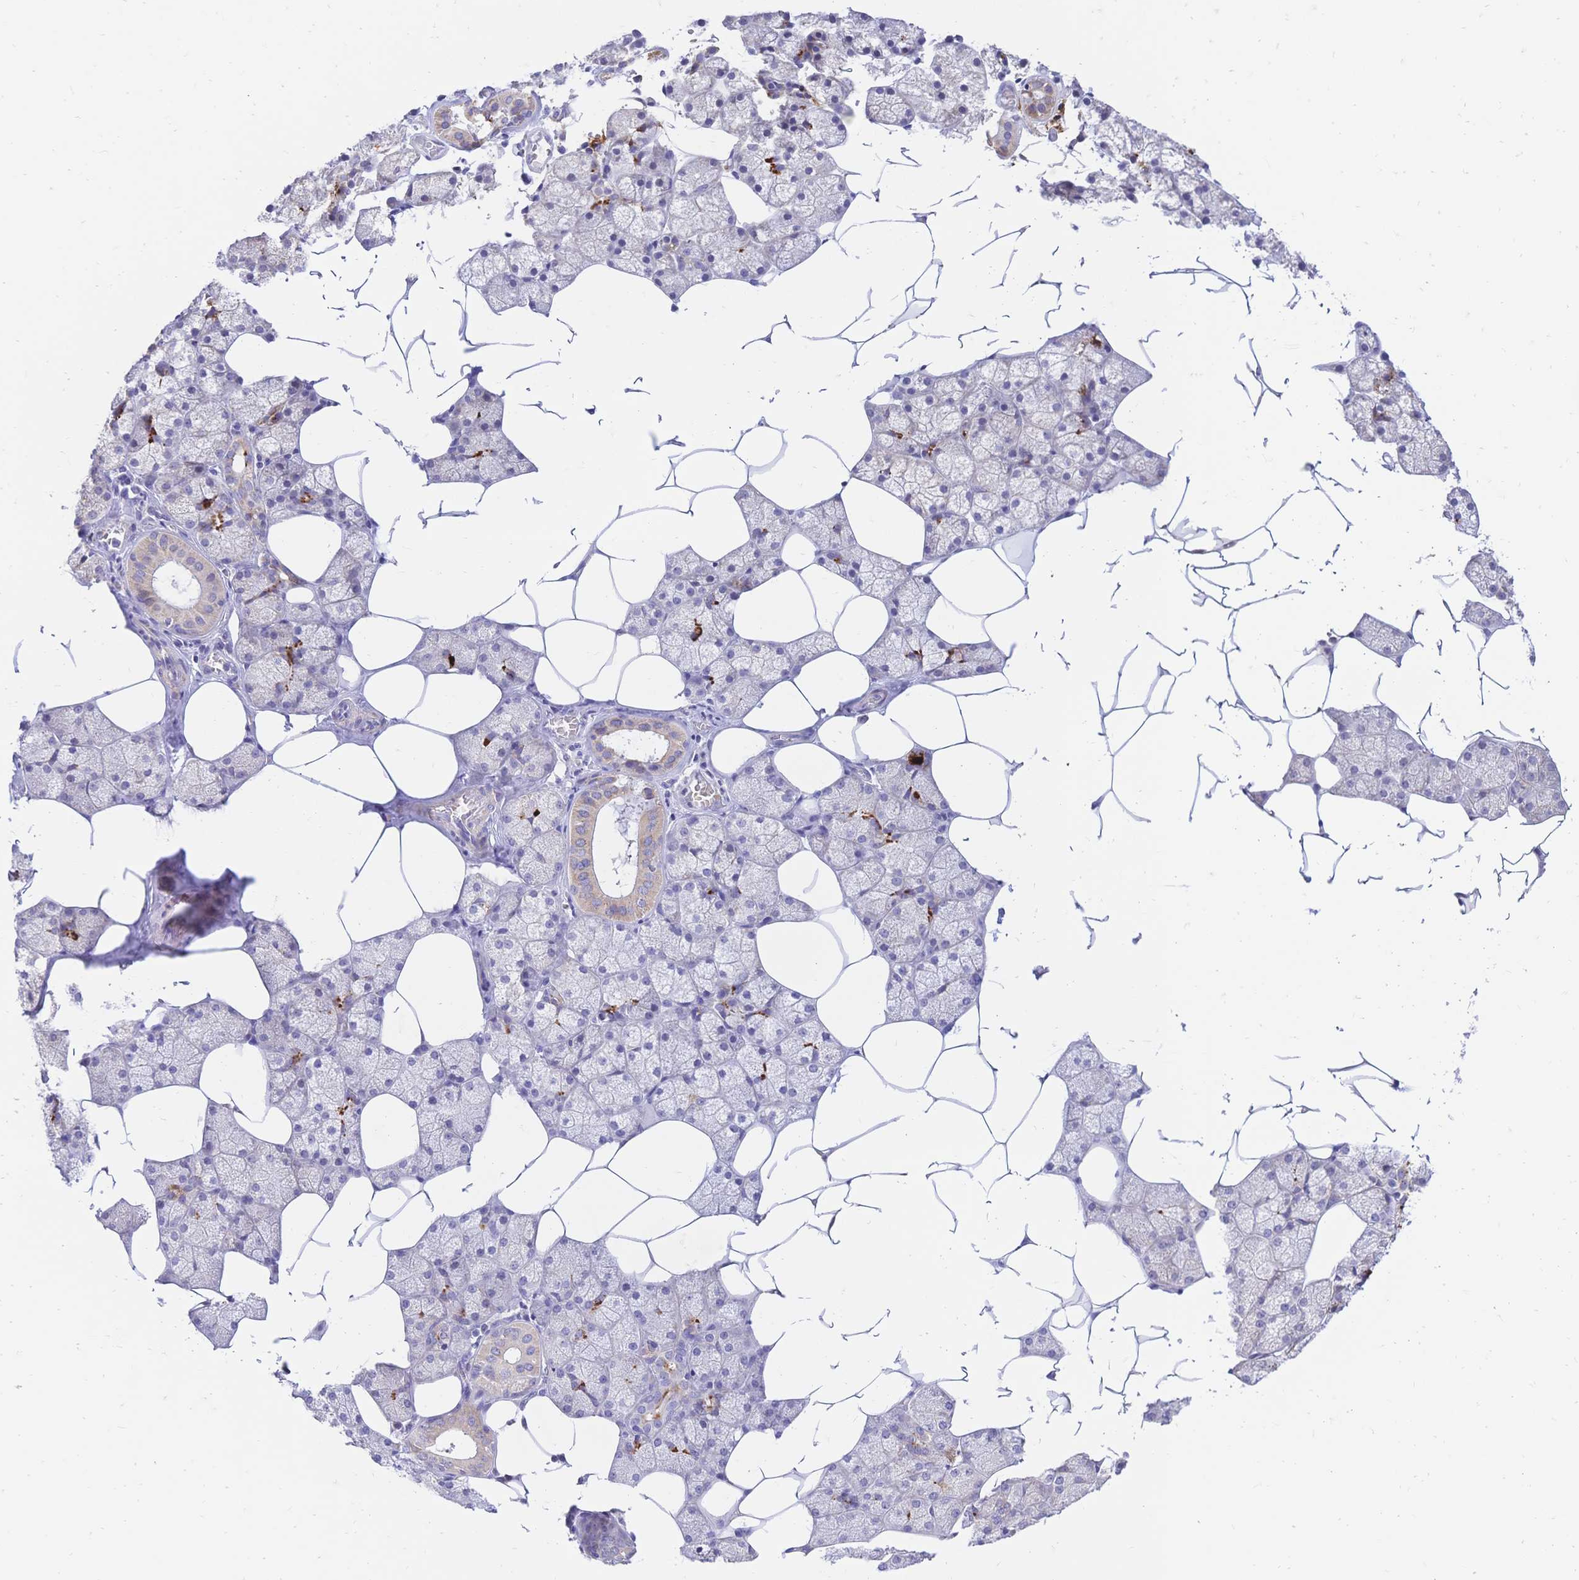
{"staining": {"intensity": "strong", "quantity": "<25%", "location": "cytoplasmic/membranous"}, "tissue": "salivary gland", "cell_type": "Glandular cells", "image_type": "normal", "snomed": [{"axis": "morphology", "description": "Normal tissue, NOS"}, {"axis": "topography", "description": "Salivary gland"}], "caption": "Immunohistochemistry (IHC) staining of normal salivary gland, which reveals medium levels of strong cytoplasmic/membranous expression in about <25% of glandular cells indicating strong cytoplasmic/membranous protein expression. The staining was performed using DAB (brown) for protein detection and nuclei were counterstained in hematoxylin (blue).", "gene": "CLEC18A", "patient": {"sex": "female", "age": 43}}